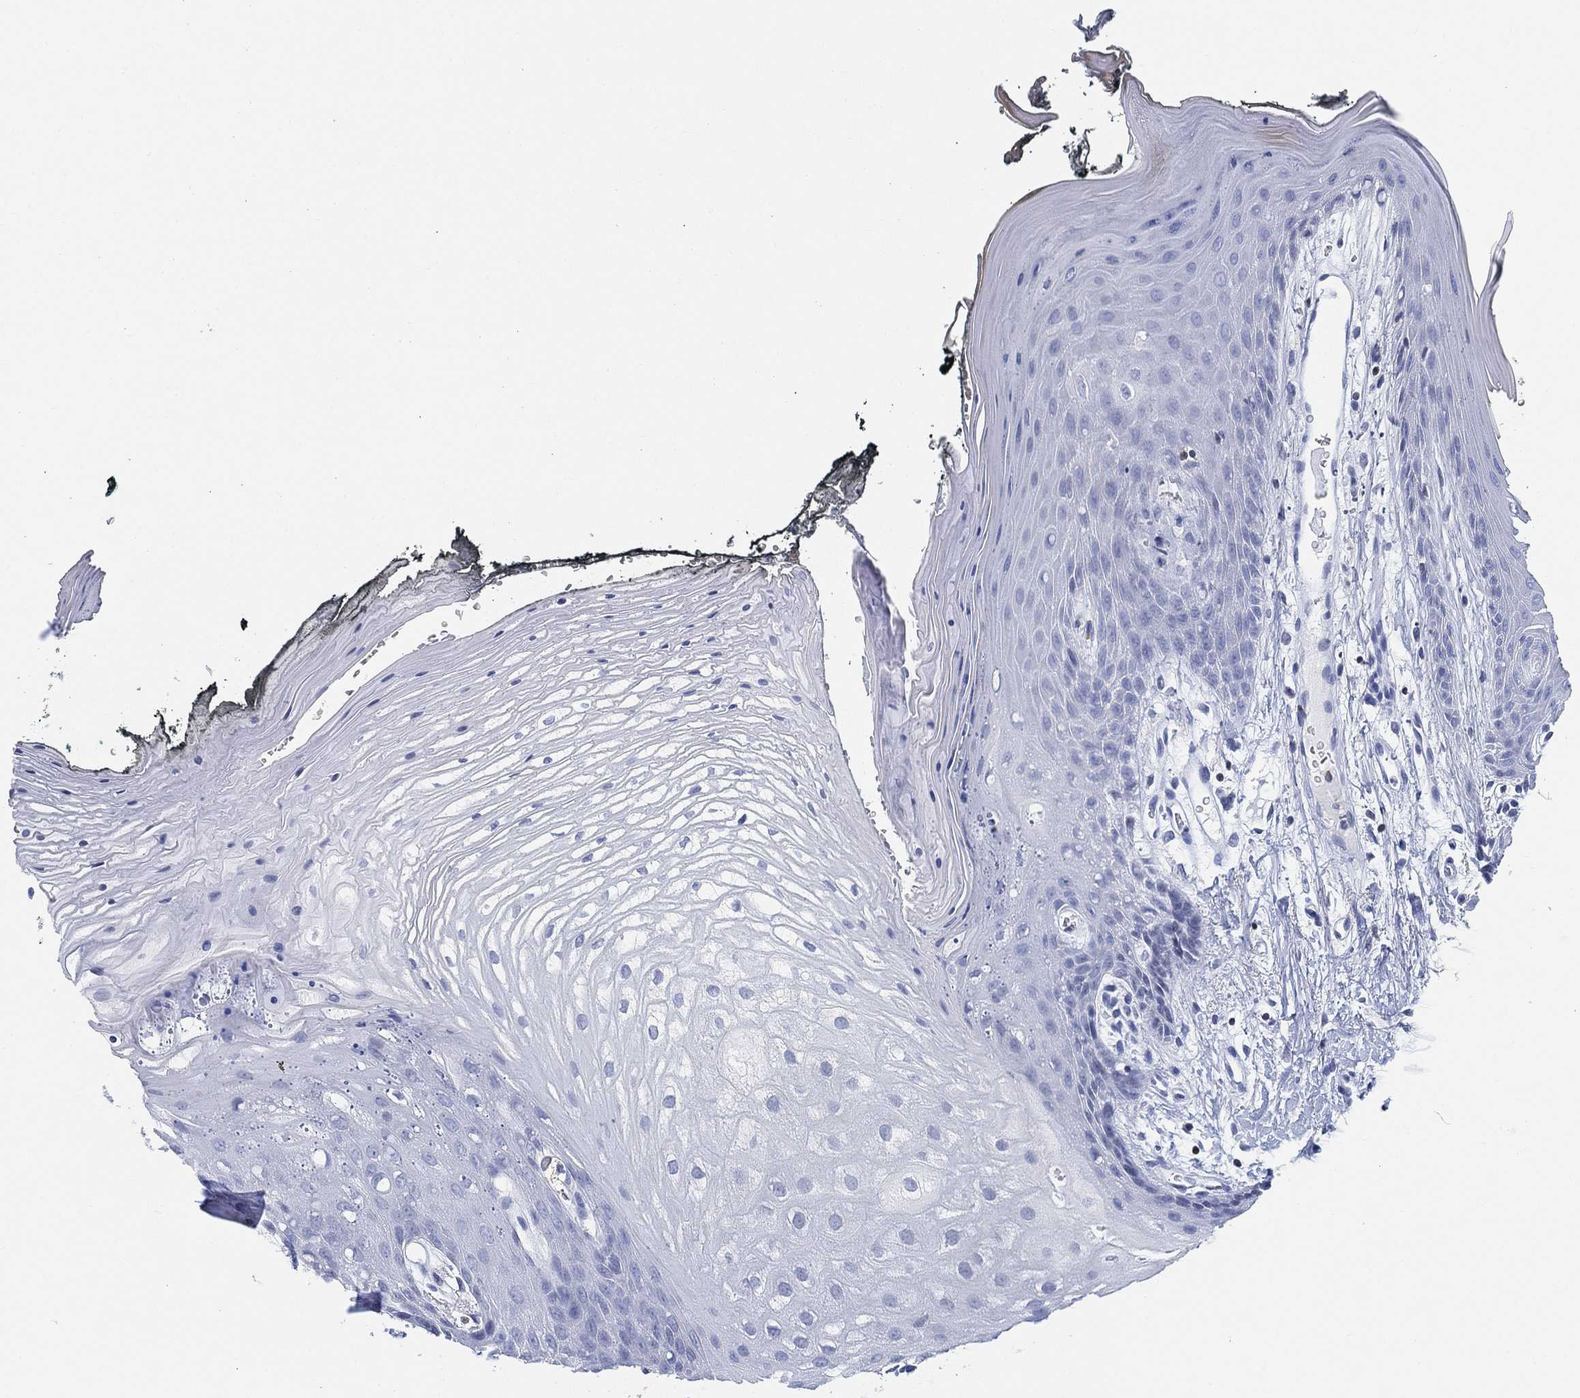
{"staining": {"intensity": "negative", "quantity": "none", "location": "none"}, "tissue": "oral mucosa", "cell_type": "Squamous epithelial cells", "image_type": "normal", "snomed": [{"axis": "morphology", "description": "Normal tissue, NOS"}, {"axis": "morphology", "description": "Squamous cell carcinoma, NOS"}, {"axis": "topography", "description": "Oral tissue"}, {"axis": "topography", "description": "Head-Neck"}], "caption": "Oral mucosa stained for a protein using immunohistochemistry displays no staining squamous epithelial cells.", "gene": "FYB1", "patient": {"sex": "male", "age": 65}}